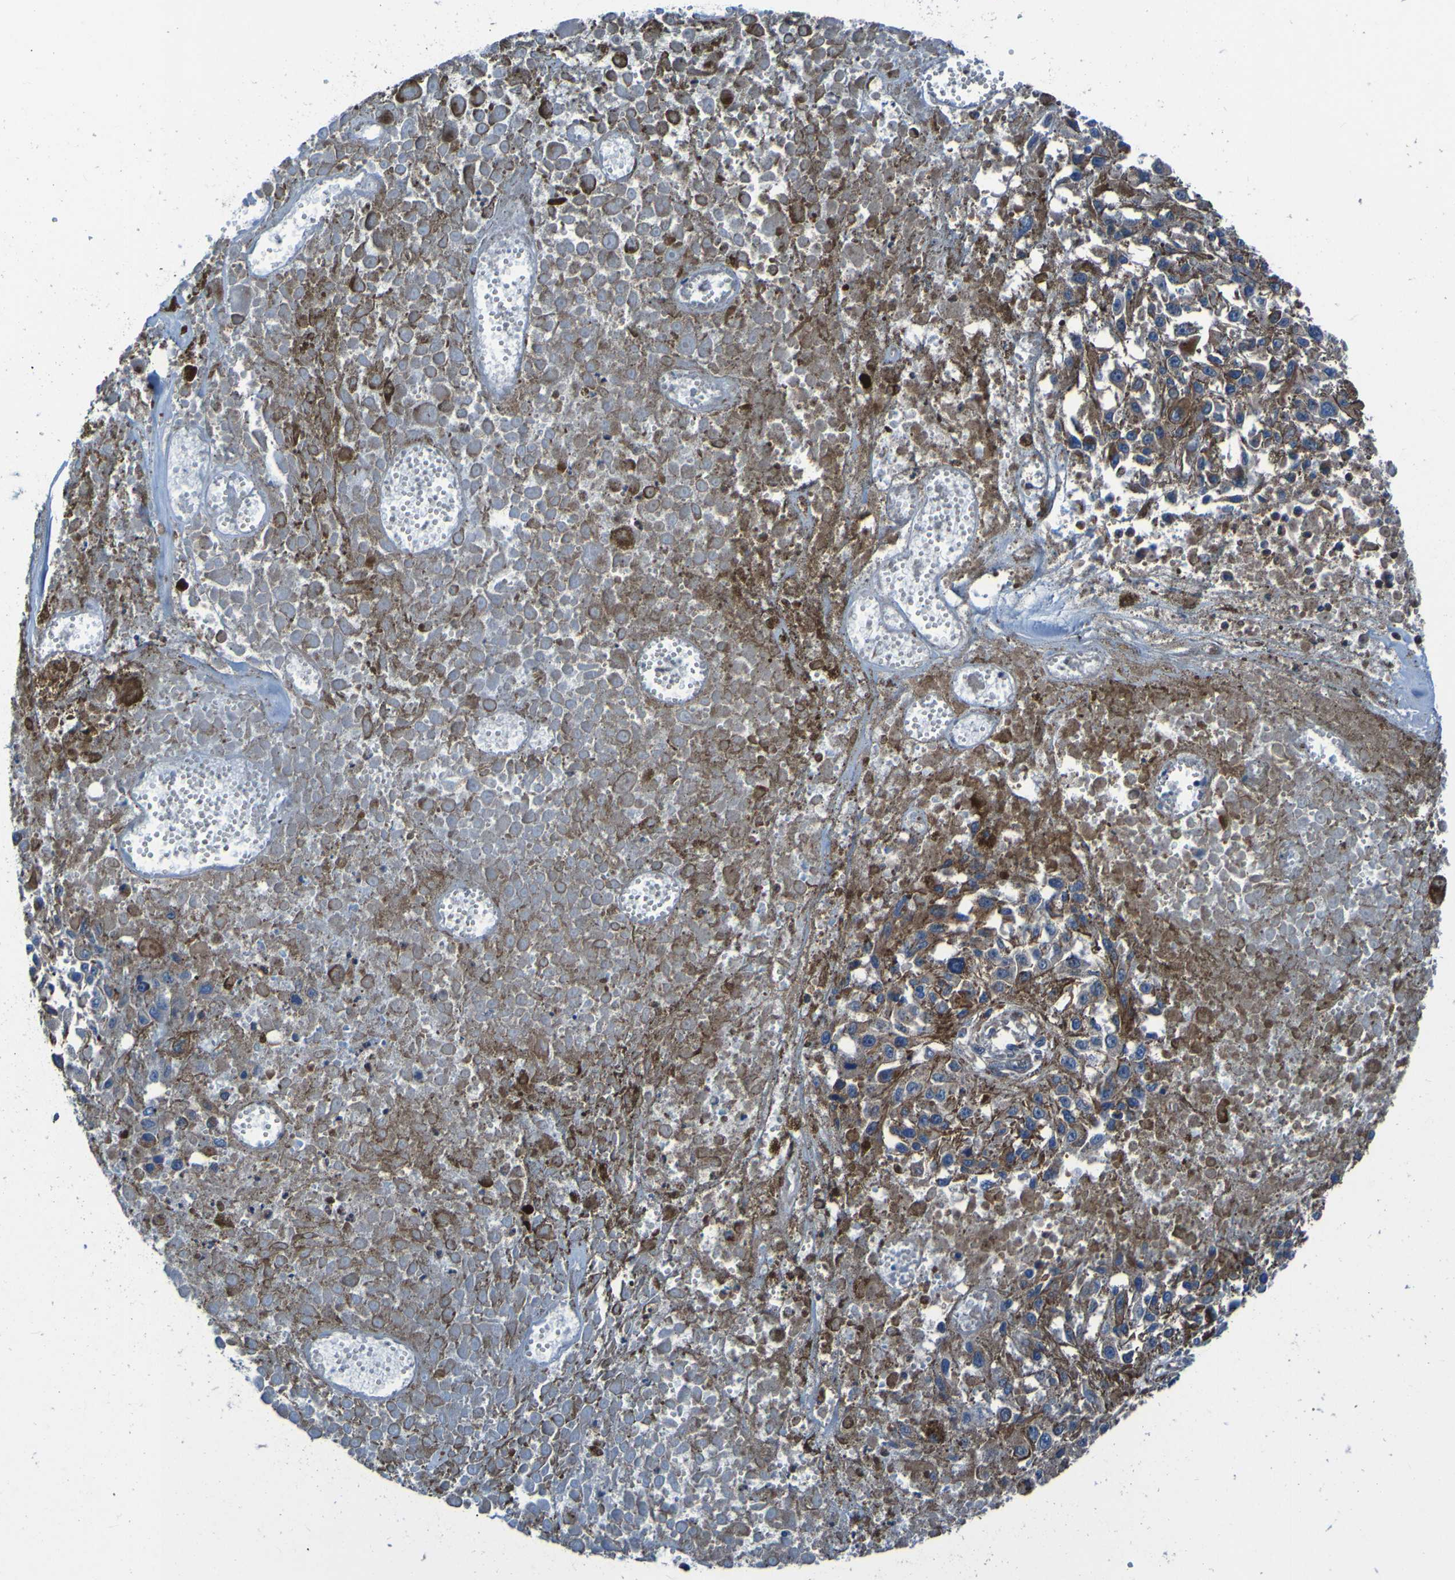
{"staining": {"intensity": "moderate", "quantity": ">75%", "location": "cytoplasmic/membranous"}, "tissue": "melanoma", "cell_type": "Tumor cells", "image_type": "cancer", "snomed": [{"axis": "morphology", "description": "Malignant melanoma, Metastatic site"}, {"axis": "topography", "description": "Lymph node"}], "caption": "Melanoma was stained to show a protein in brown. There is medium levels of moderate cytoplasmic/membranous expression in about >75% of tumor cells. The staining was performed using DAB (3,3'-diaminobenzidine) to visualize the protein expression in brown, while the nuclei were stained in blue with hematoxylin (Magnification: 20x).", "gene": "RAB5B", "patient": {"sex": "male", "age": 59}}